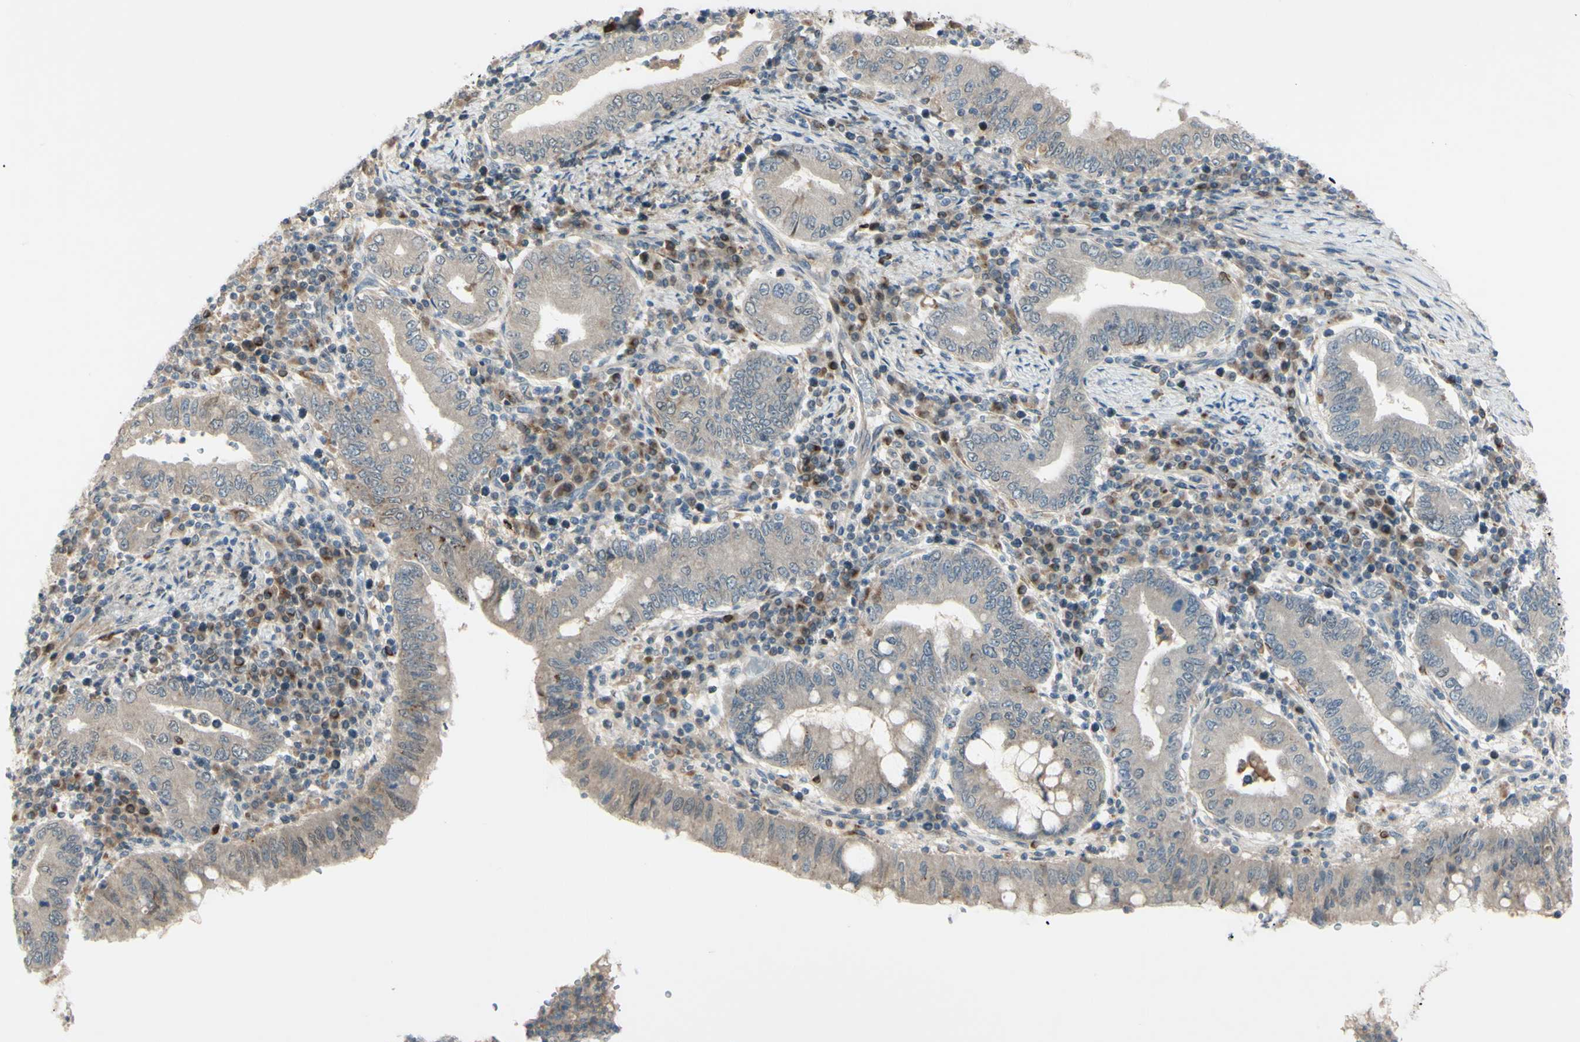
{"staining": {"intensity": "negative", "quantity": "none", "location": "none"}, "tissue": "stomach cancer", "cell_type": "Tumor cells", "image_type": "cancer", "snomed": [{"axis": "morphology", "description": "Normal tissue, NOS"}, {"axis": "morphology", "description": "Adenocarcinoma, NOS"}, {"axis": "topography", "description": "Esophagus"}, {"axis": "topography", "description": "Stomach, upper"}, {"axis": "topography", "description": "Peripheral nerve tissue"}], "caption": "High magnification brightfield microscopy of stomach cancer (adenocarcinoma) stained with DAB (brown) and counterstained with hematoxylin (blue): tumor cells show no significant positivity.", "gene": "FGFR2", "patient": {"sex": "male", "age": 62}}